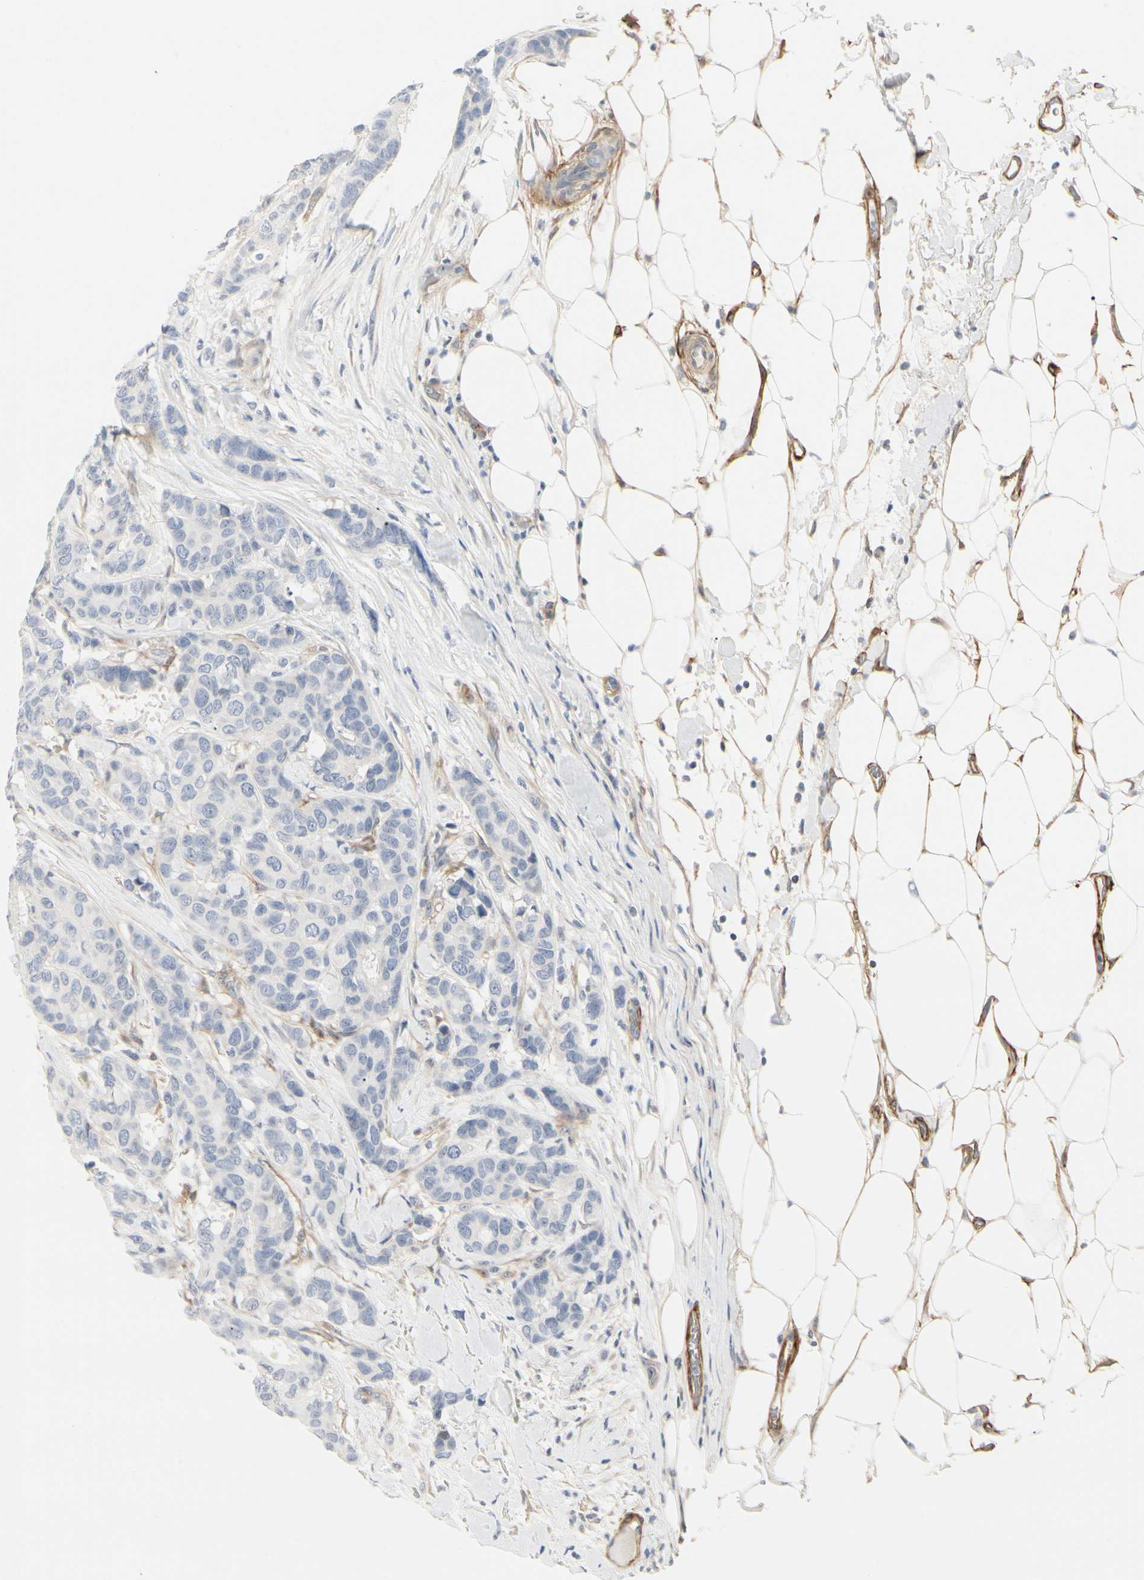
{"staining": {"intensity": "negative", "quantity": "none", "location": "none"}, "tissue": "breast cancer", "cell_type": "Tumor cells", "image_type": "cancer", "snomed": [{"axis": "morphology", "description": "Duct carcinoma"}, {"axis": "topography", "description": "Breast"}], "caption": "Immunohistochemistry (IHC) of human breast cancer (intraductal carcinoma) exhibits no positivity in tumor cells.", "gene": "GGT5", "patient": {"sex": "female", "age": 87}}